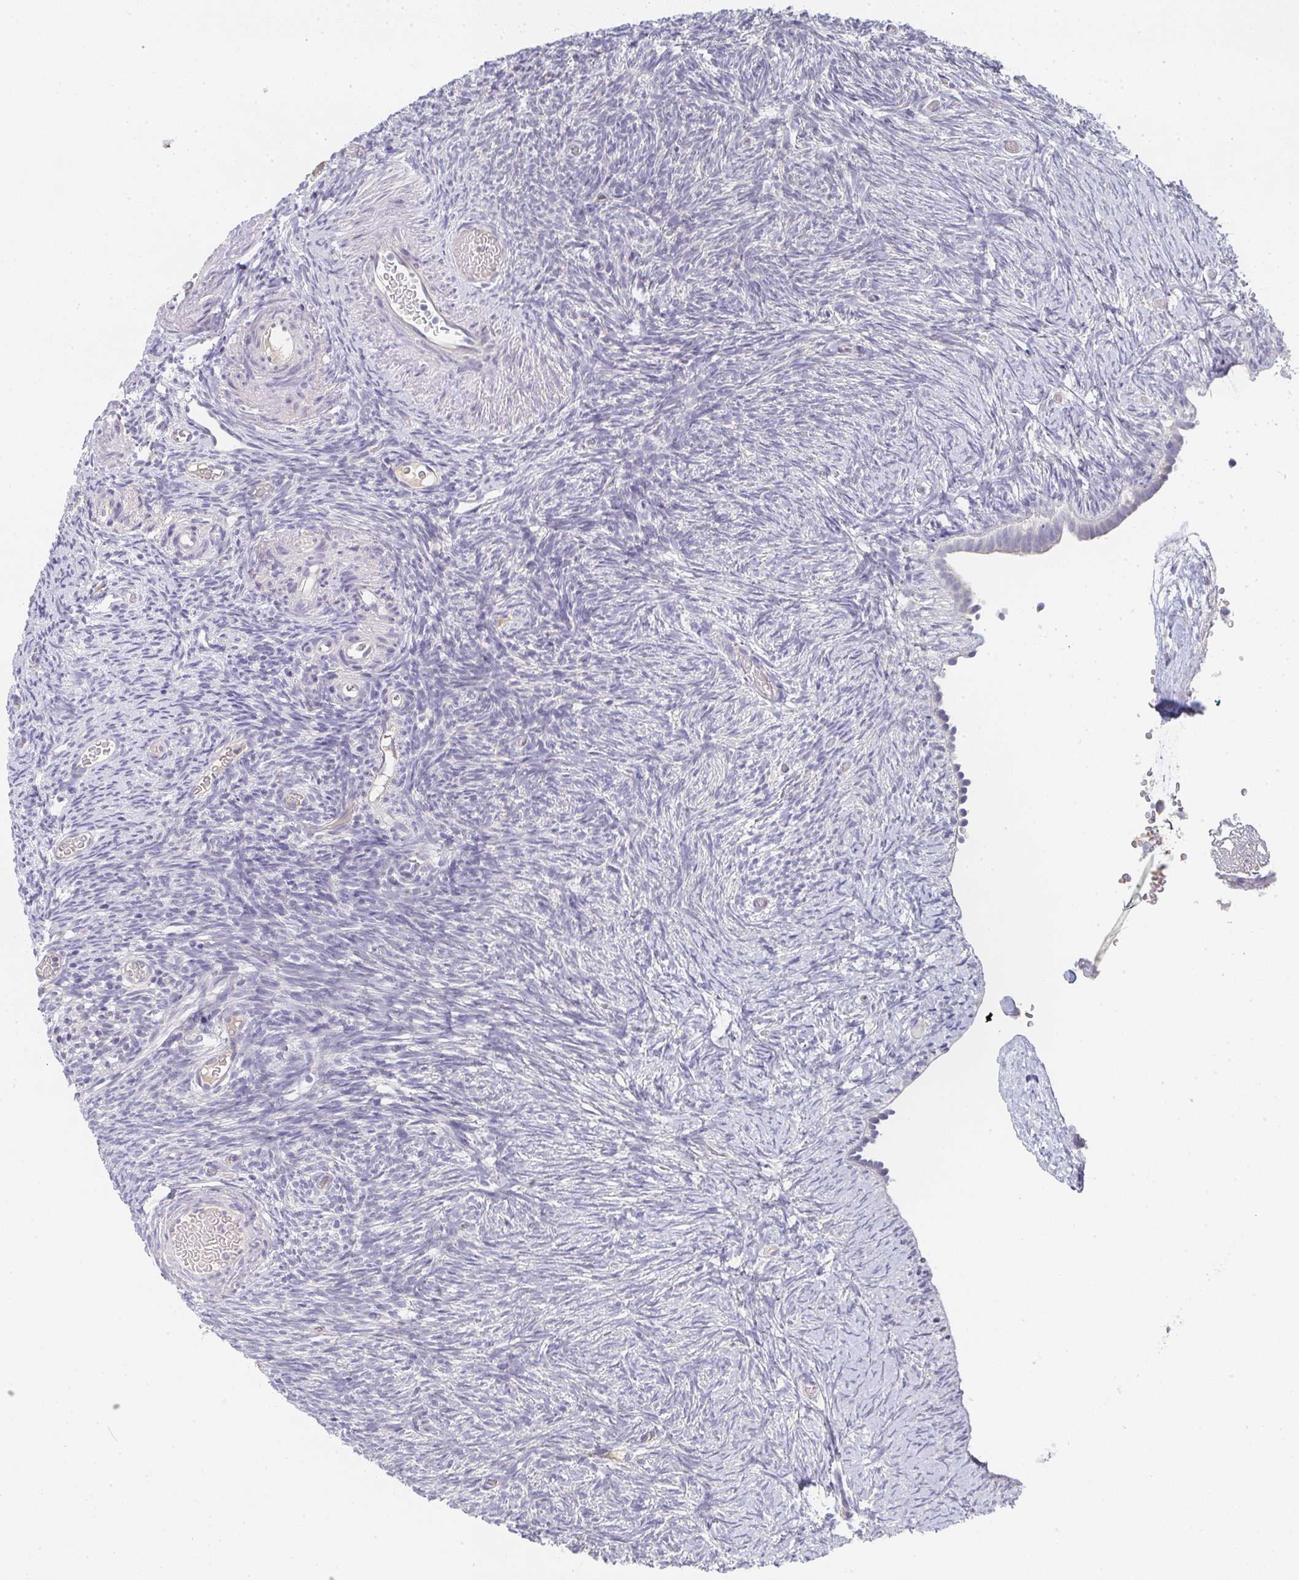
{"staining": {"intensity": "negative", "quantity": "none", "location": "none"}, "tissue": "ovary", "cell_type": "Follicle cells", "image_type": "normal", "snomed": [{"axis": "morphology", "description": "Normal tissue, NOS"}, {"axis": "topography", "description": "Ovary"}], "caption": "A micrograph of human ovary is negative for staining in follicle cells. Brightfield microscopy of immunohistochemistry stained with DAB (brown) and hematoxylin (blue), captured at high magnification.", "gene": "CHMP5", "patient": {"sex": "female", "age": 39}}